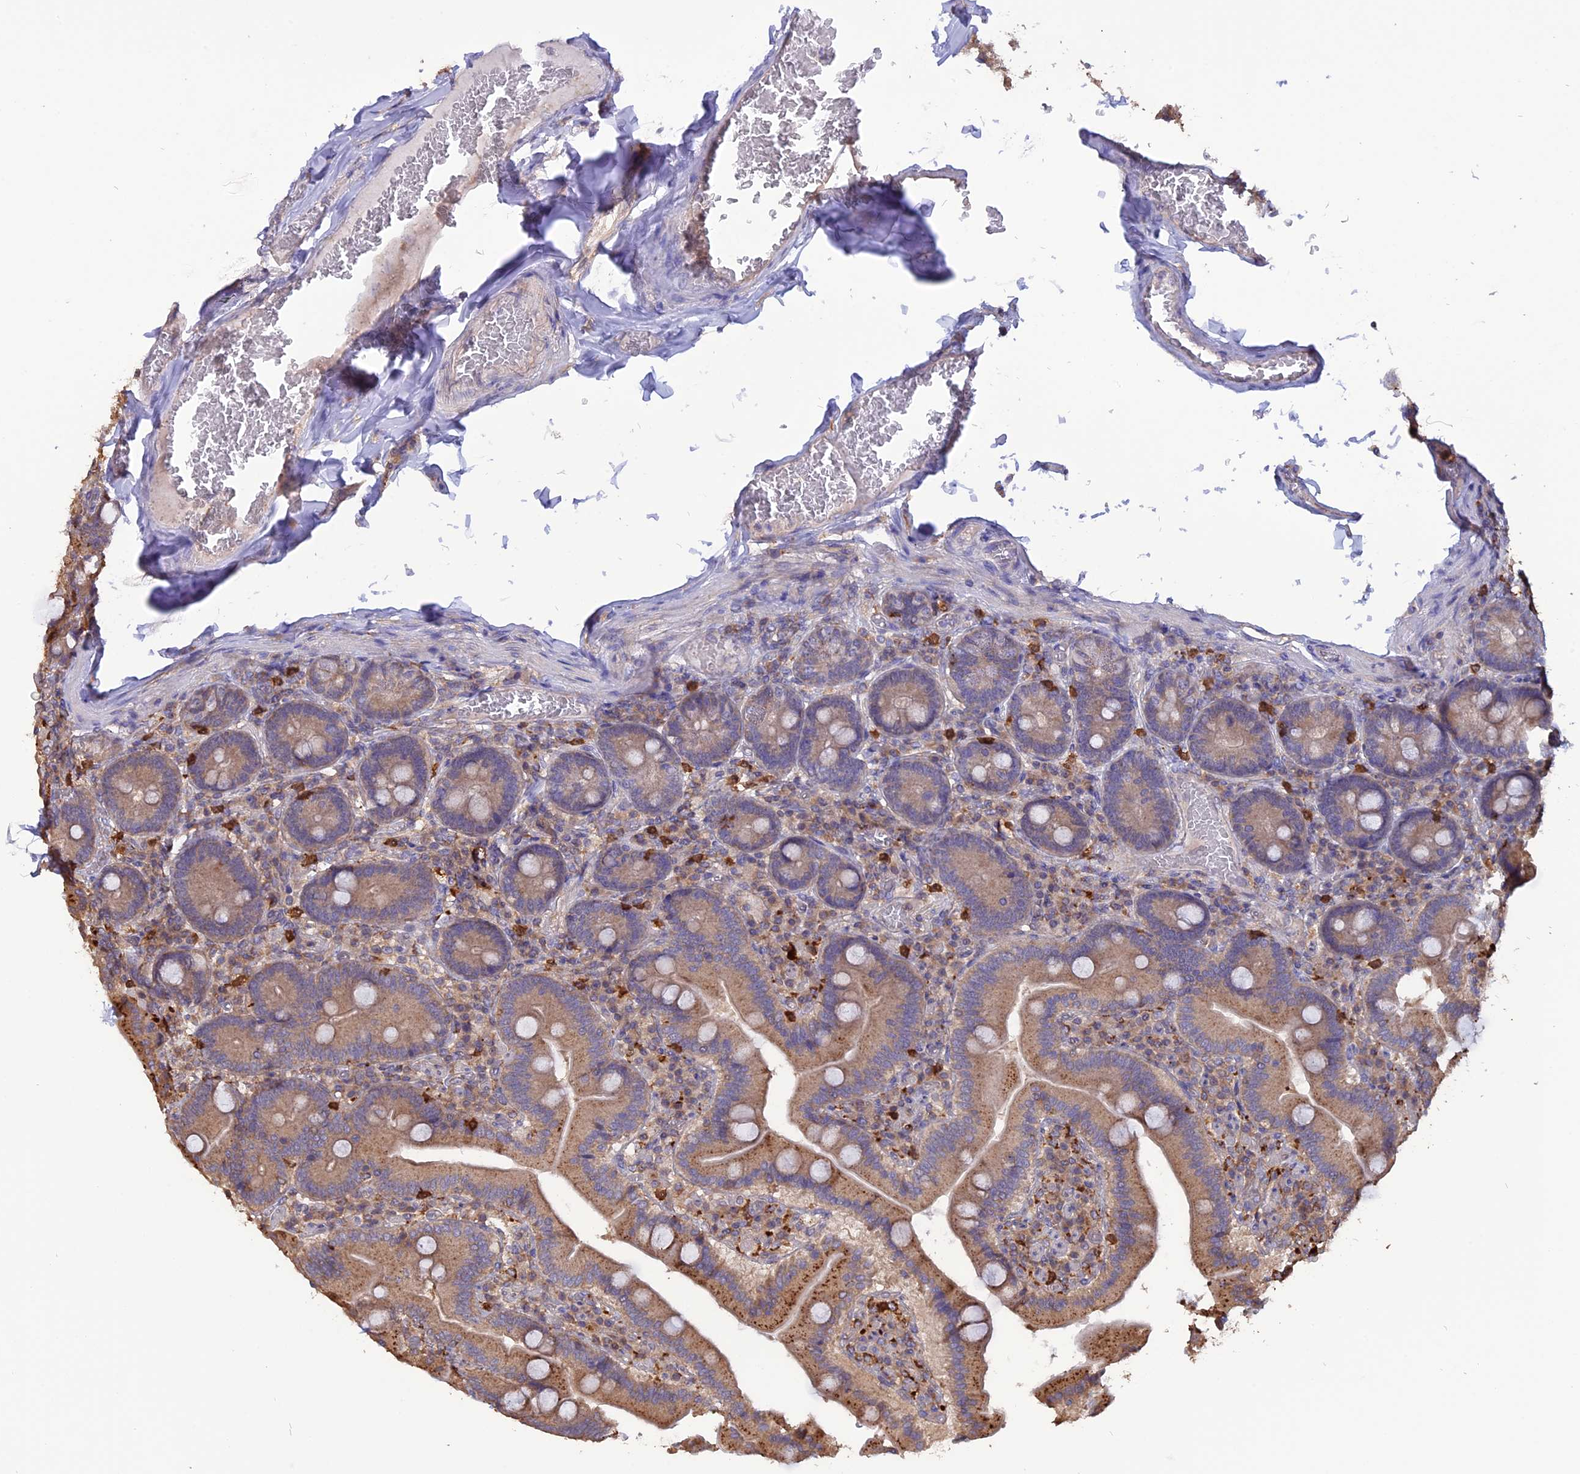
{"staining": {"intensity": "moderate", "quantity": ">75%", "location": "cytoplasmic/membranous"}, "tissue": "duodenum", "cell_type": "Glandular cells", "image_type": "normal", "snomed": [{"axis": "morphology", "description": "Normal tissue, NOS"}, {"axis": "topography", "description": "Duodenum"}], "caption": "Immunohistochemical staining of normal human duodenum displays >75% levels of moderate cytoplasmic/membranous protein expression in about >75% of glandular cells.", "gene": "CARMIL2", "patient": {"sex": "female", "age": 62}}